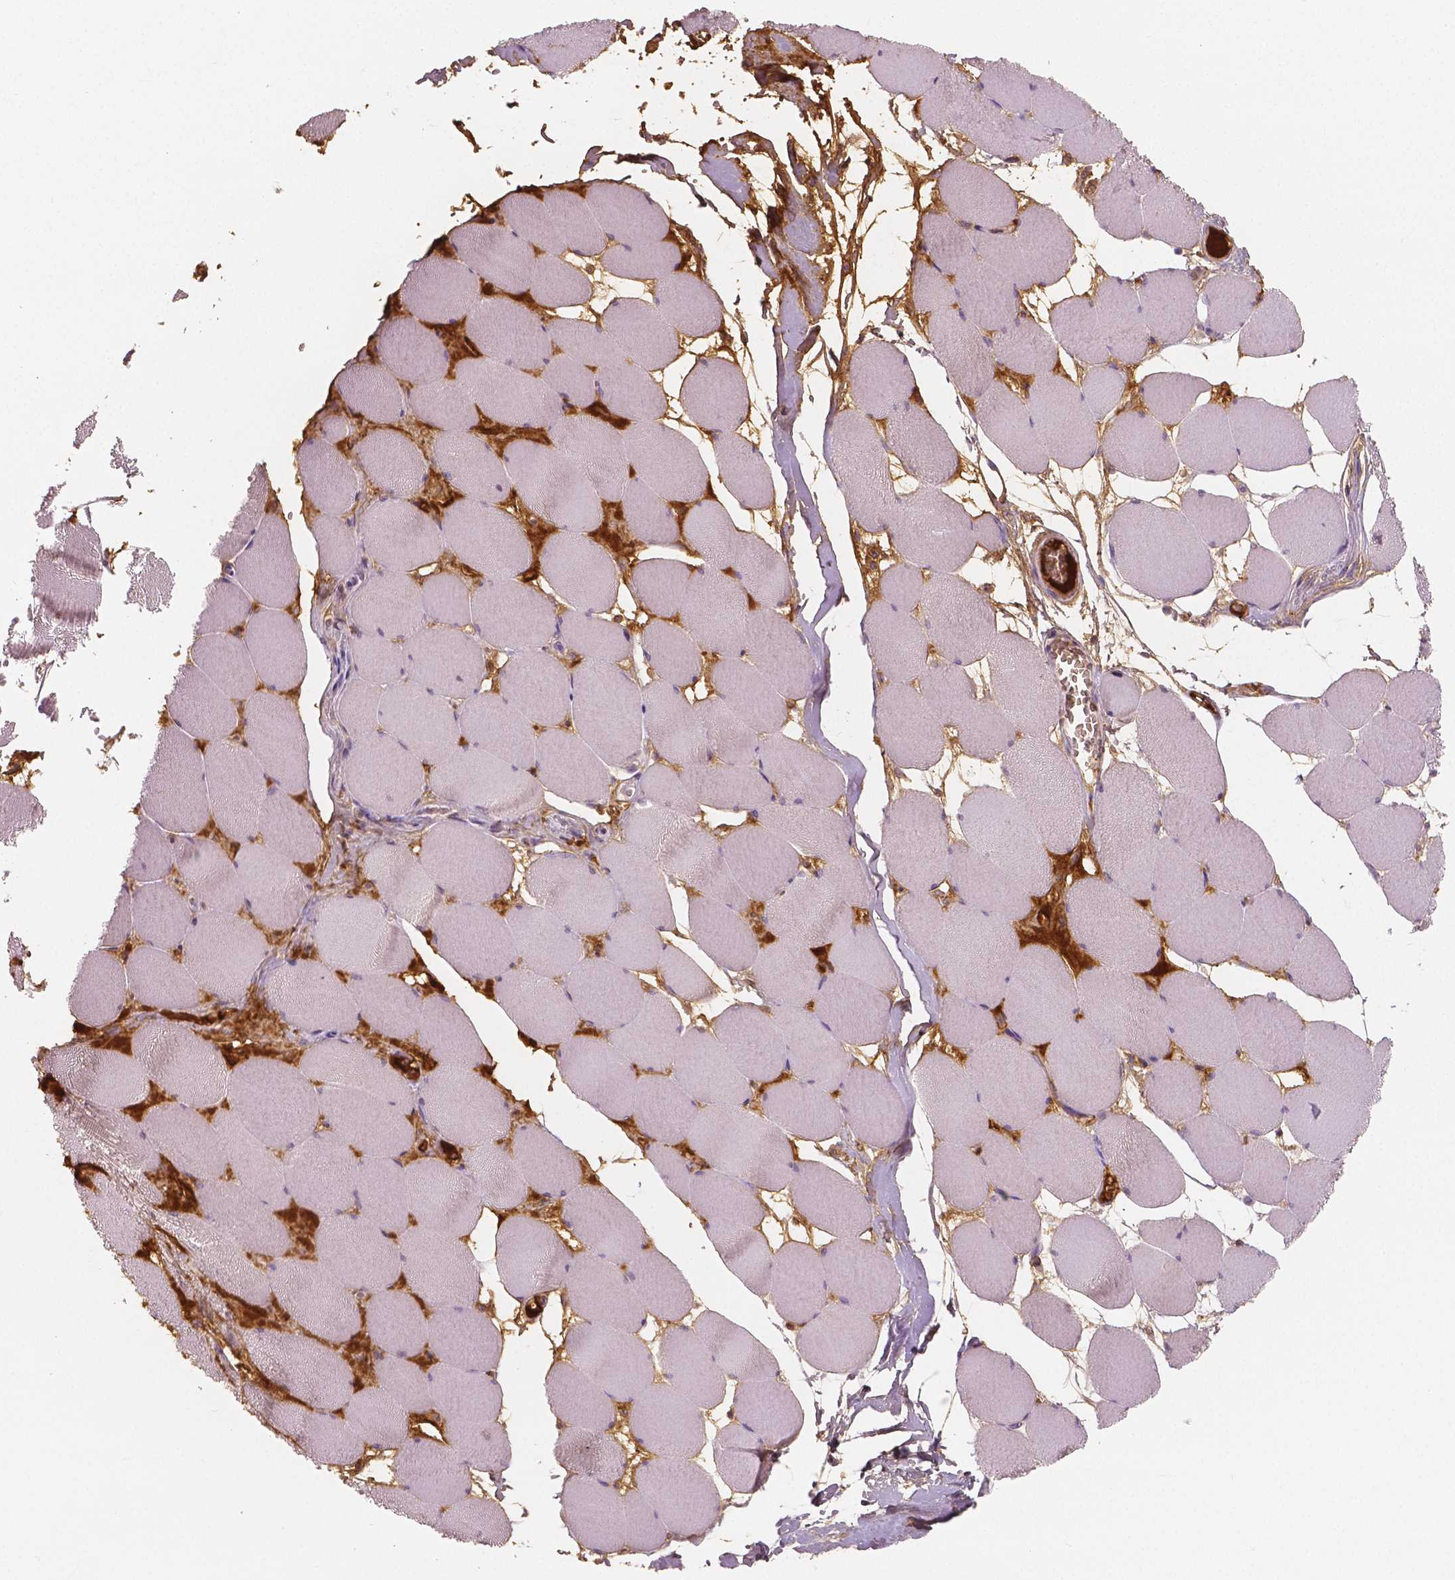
{"staining": {"intensity": "negative", "quantity": "none", "location": "none"}, "tissue": "skeletal muscle", "cell_type": "Myocytes", "image_type": "normal", "snomed": [{"axis": "morphology", "description": "Normal tissue, NOS"}, {"axis": "topography", "description": "Skeletal muscle"}], "caption": "Immunohistochemistry micrograph of benign human skeletal muscle stained for a protein (brown), which displays no positivity in myocytes. (DAB immunohistochemistry, high magnification).", "gene": "APOA4", "patient": {"sex": "female", "age": 75}}